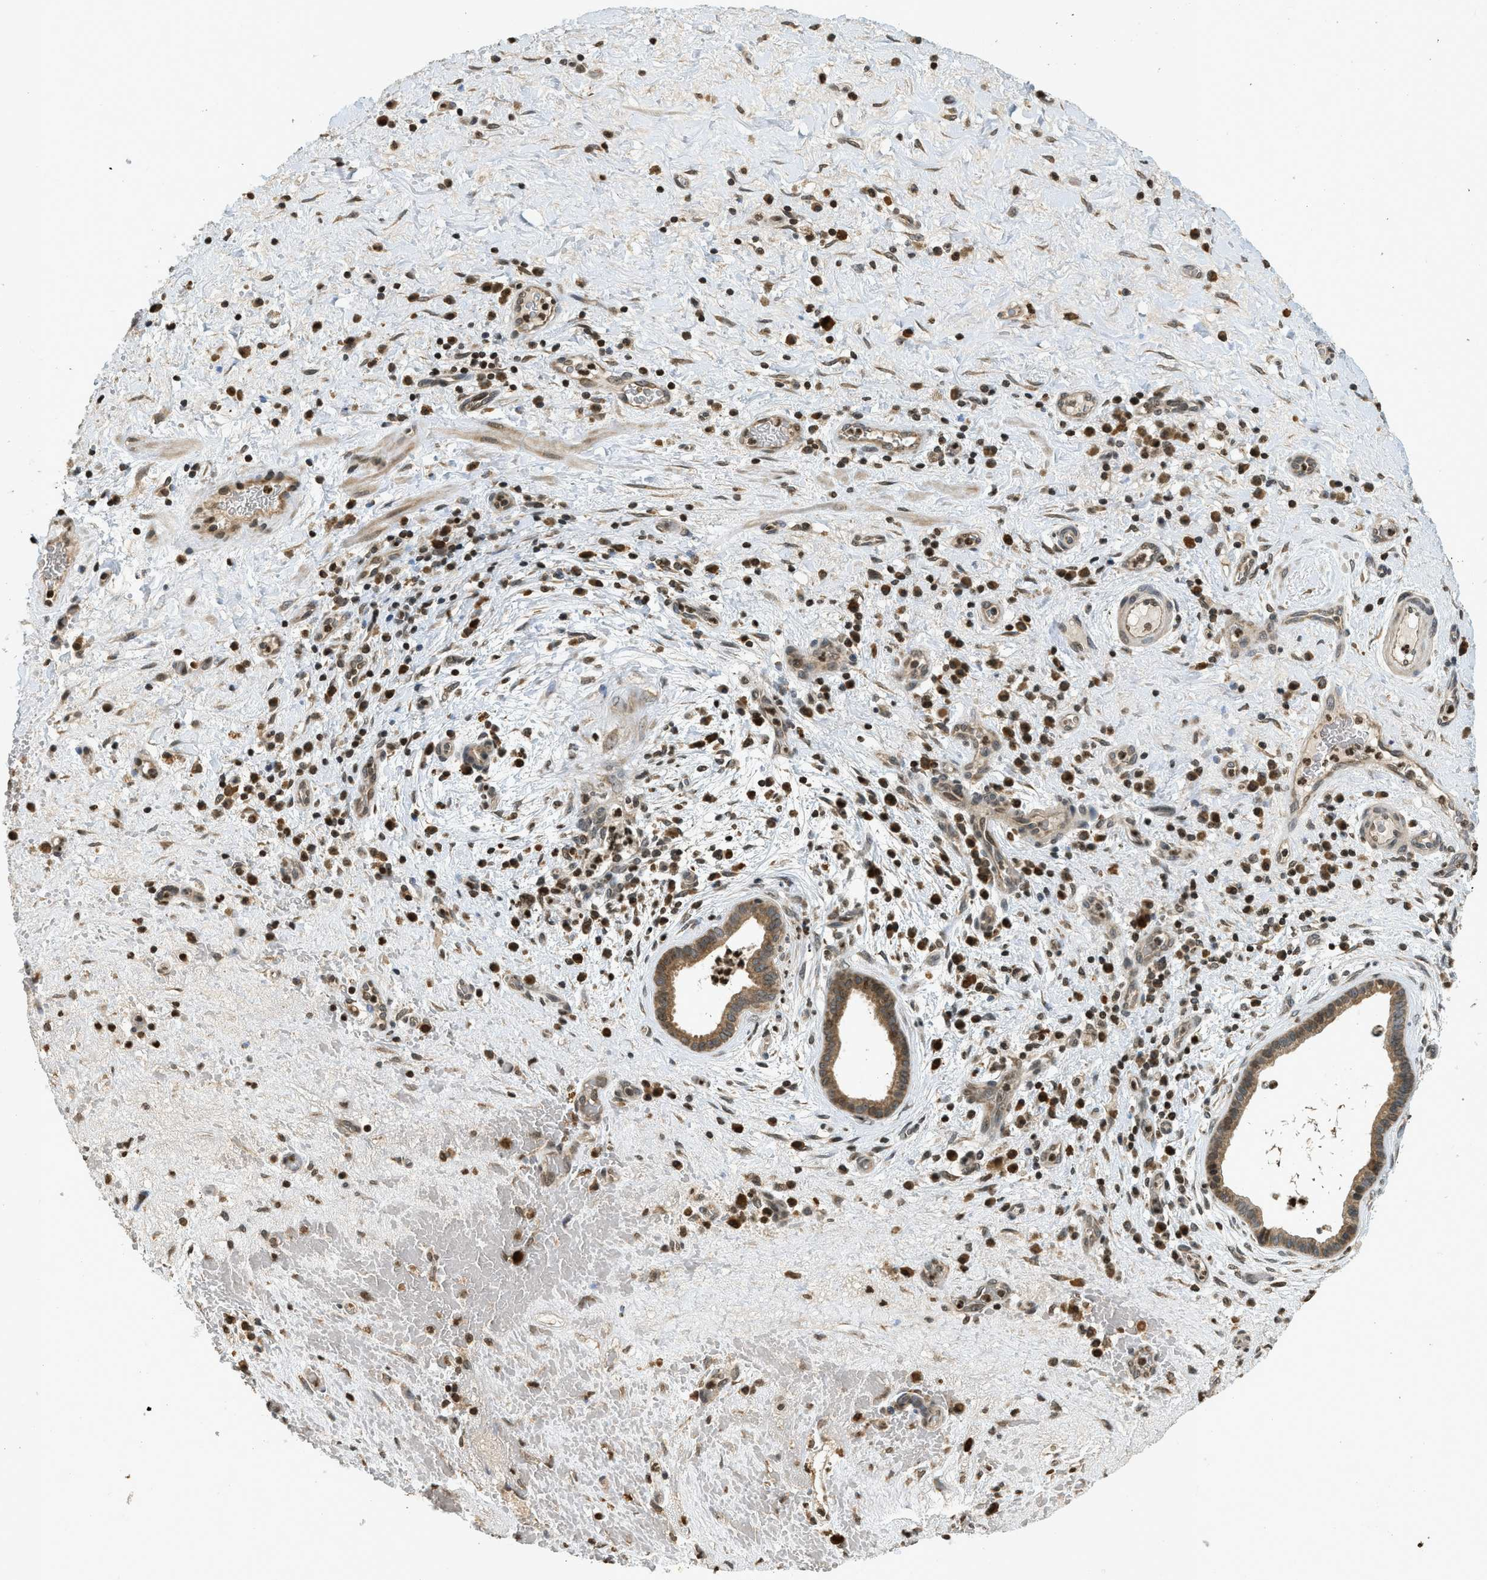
{"staining": {"intensity": "moderate", "quantity": ">75%", "location": "cytoplasmic/membranous"}, "tissue": "liver cancer", "cell_type": "Tumor cells", "image_type": "cancer", "snomed": [{"axis": "morphology", "description": "Cholangiocarcinoma"}, {"axis": "topography", "description": "Liver"}], "caption": "Protein expression by IHC reveals moderate cytoplasmic/membranous expression in approximately >75% of tumor cells in liver cholangiocarcinoma.", "gene": "SIAH1", "patient": {"sex": "female", "age": 38}}